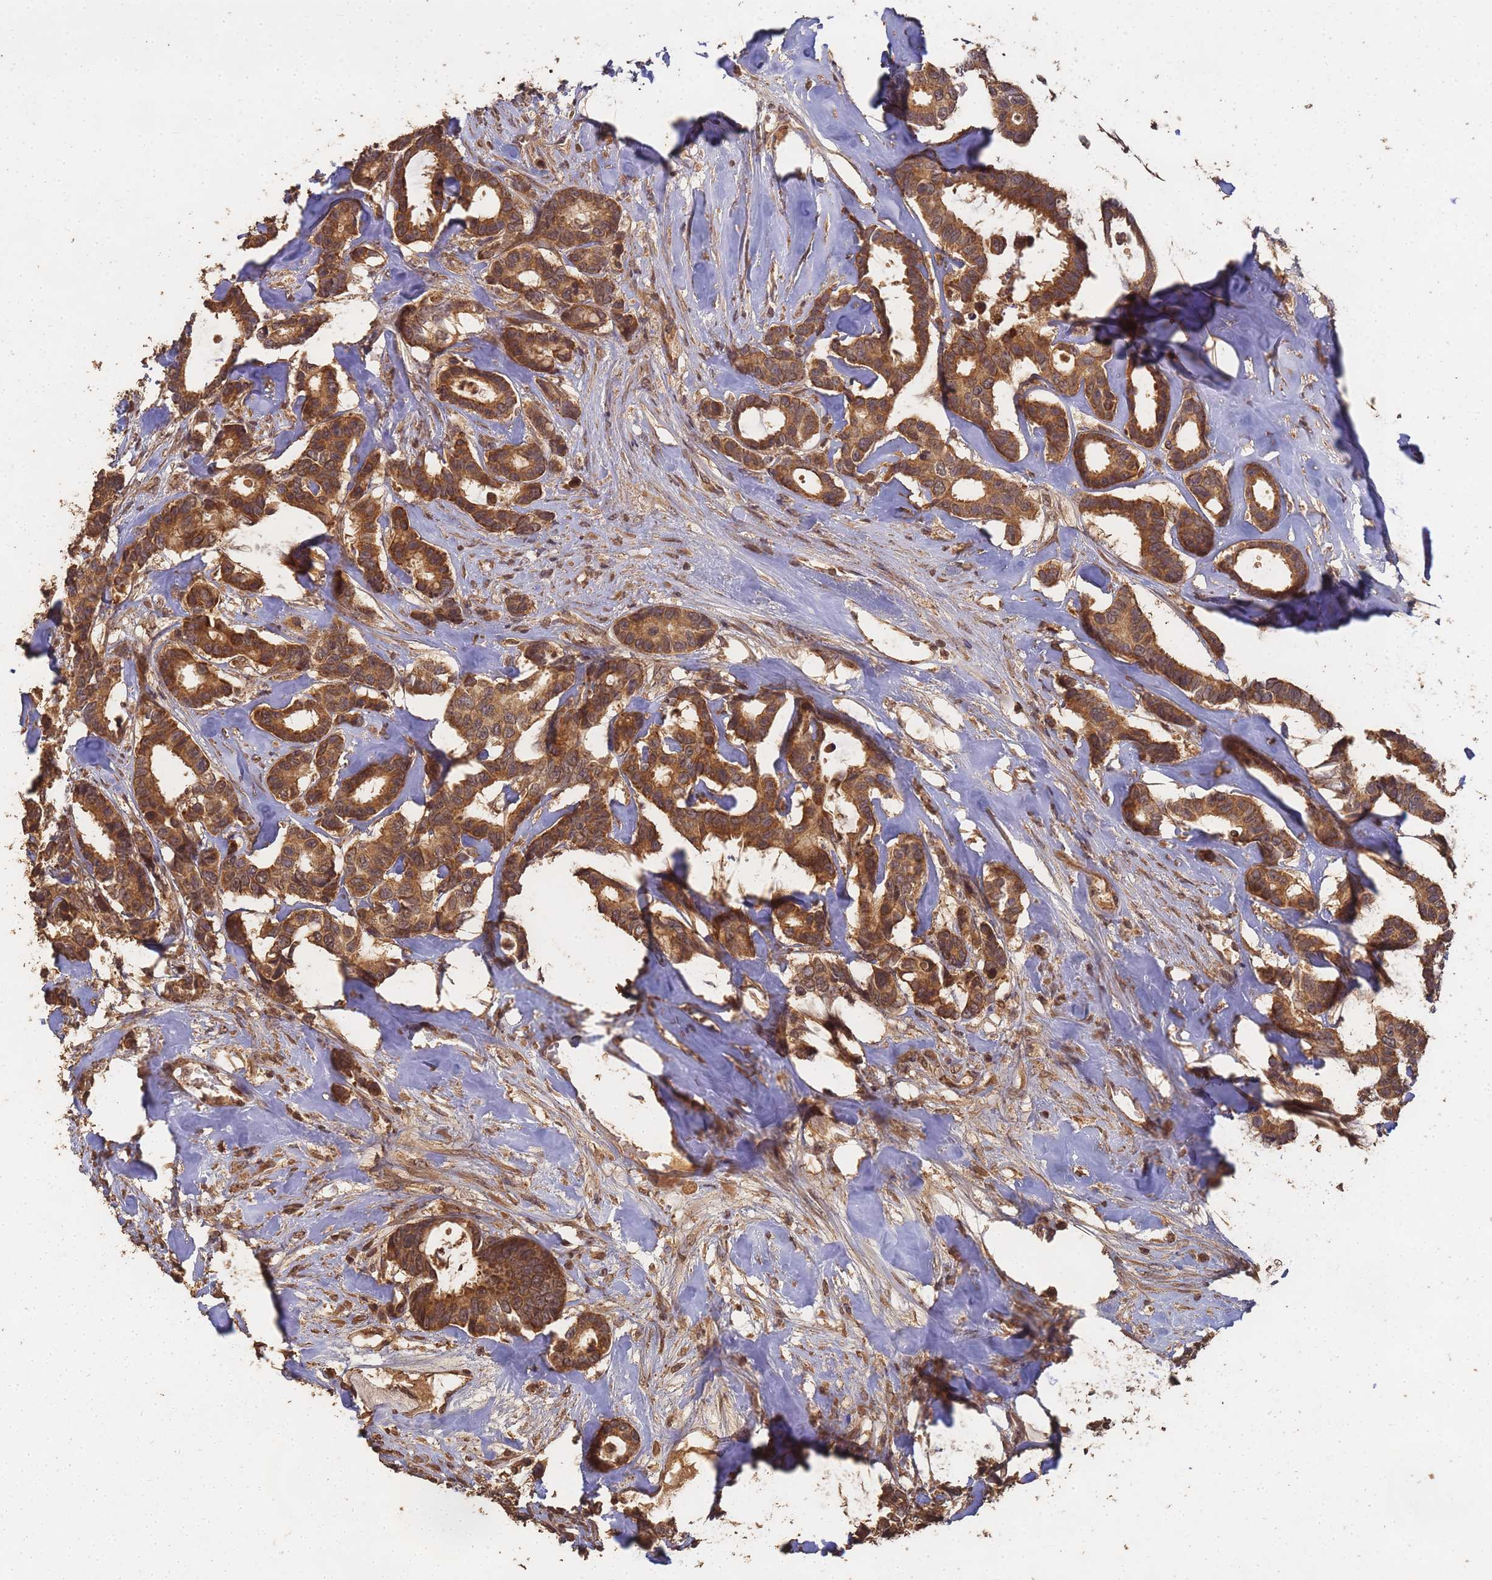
{"staining": {"intensity": "moderate", "quantity": ">75%", "location": "cytoplasmic/membranous"}, "tissue": "breast cancer", "cell_type": "Tumor cells", "image_type": "cancer", "snomed": [{"axis": "morphology", "description": "Duct carcinoma"}, {"axis": "topography", "description": "Breast"}], "caption": "A micrograph of human intraductal carcinoma (breast) stained for a protein demonstrates moderate cytoplasmic/membranous brown staining in tumor cells.", "gene": "ALKBH1", "patient": {"sex": "female", "age": 87}}